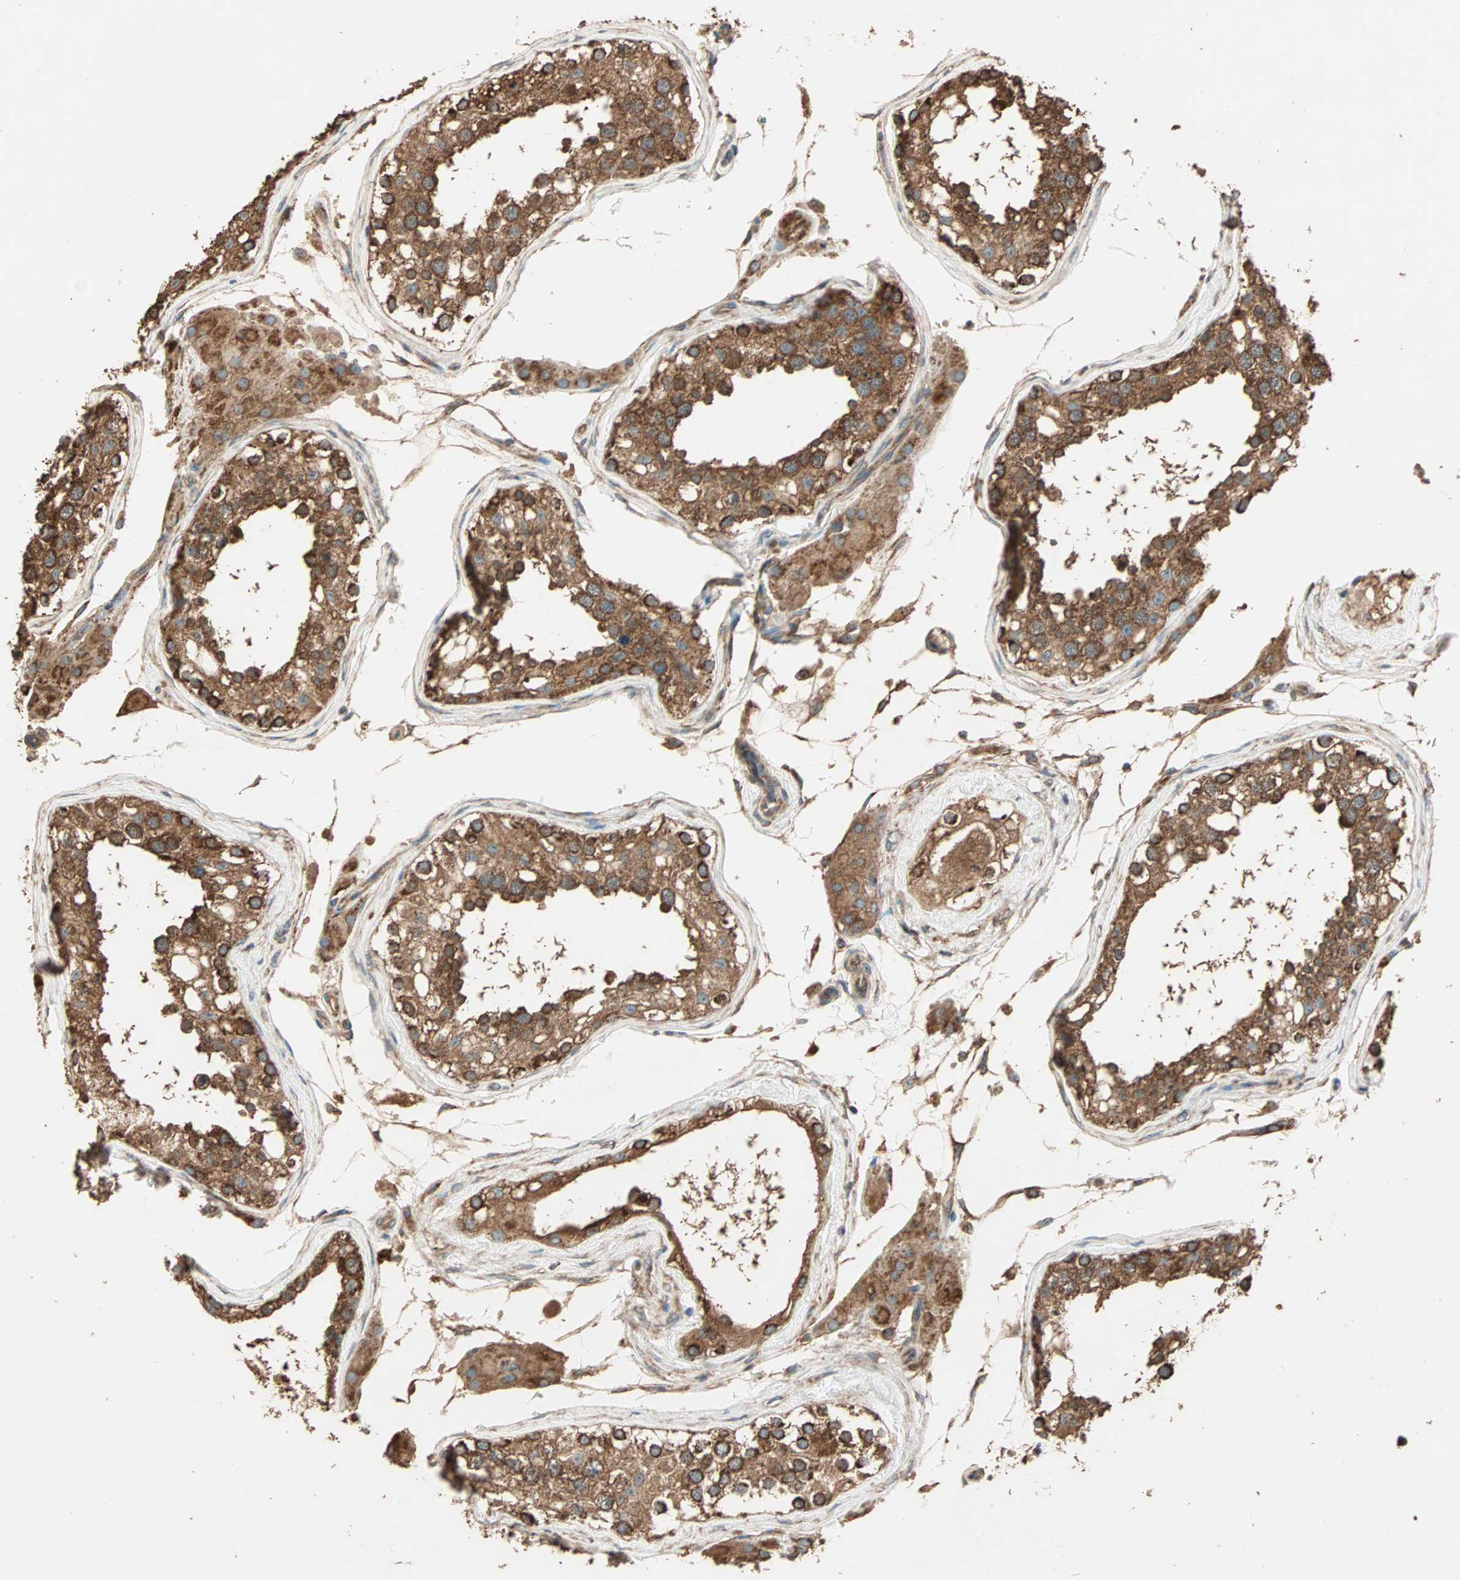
{"staining": {"intensity": "strong", "quantity": ">75%", "location": "cytoplasmic/membranous"}, "tissue": "testis", "cell_type": "Cells in seminiferous ducts", "image_type": "normal", "snomed": [{"axis": "morphology", "description": "Normal tissue, NOS"}, {"axis": "topography", "description": "Testis"}], "caption": "High-magnification brightfield microscopy of unremarkable testis stained with DAB (brown) and counterstained with hematoxylin (blue). cells in seminiferous ducts exhibit strong cytoplasmic/membranous positivity is seen in approximately>75% of cells.", "gene": "EIF4G2", "patient": {"sex": "male", "age": 68}}